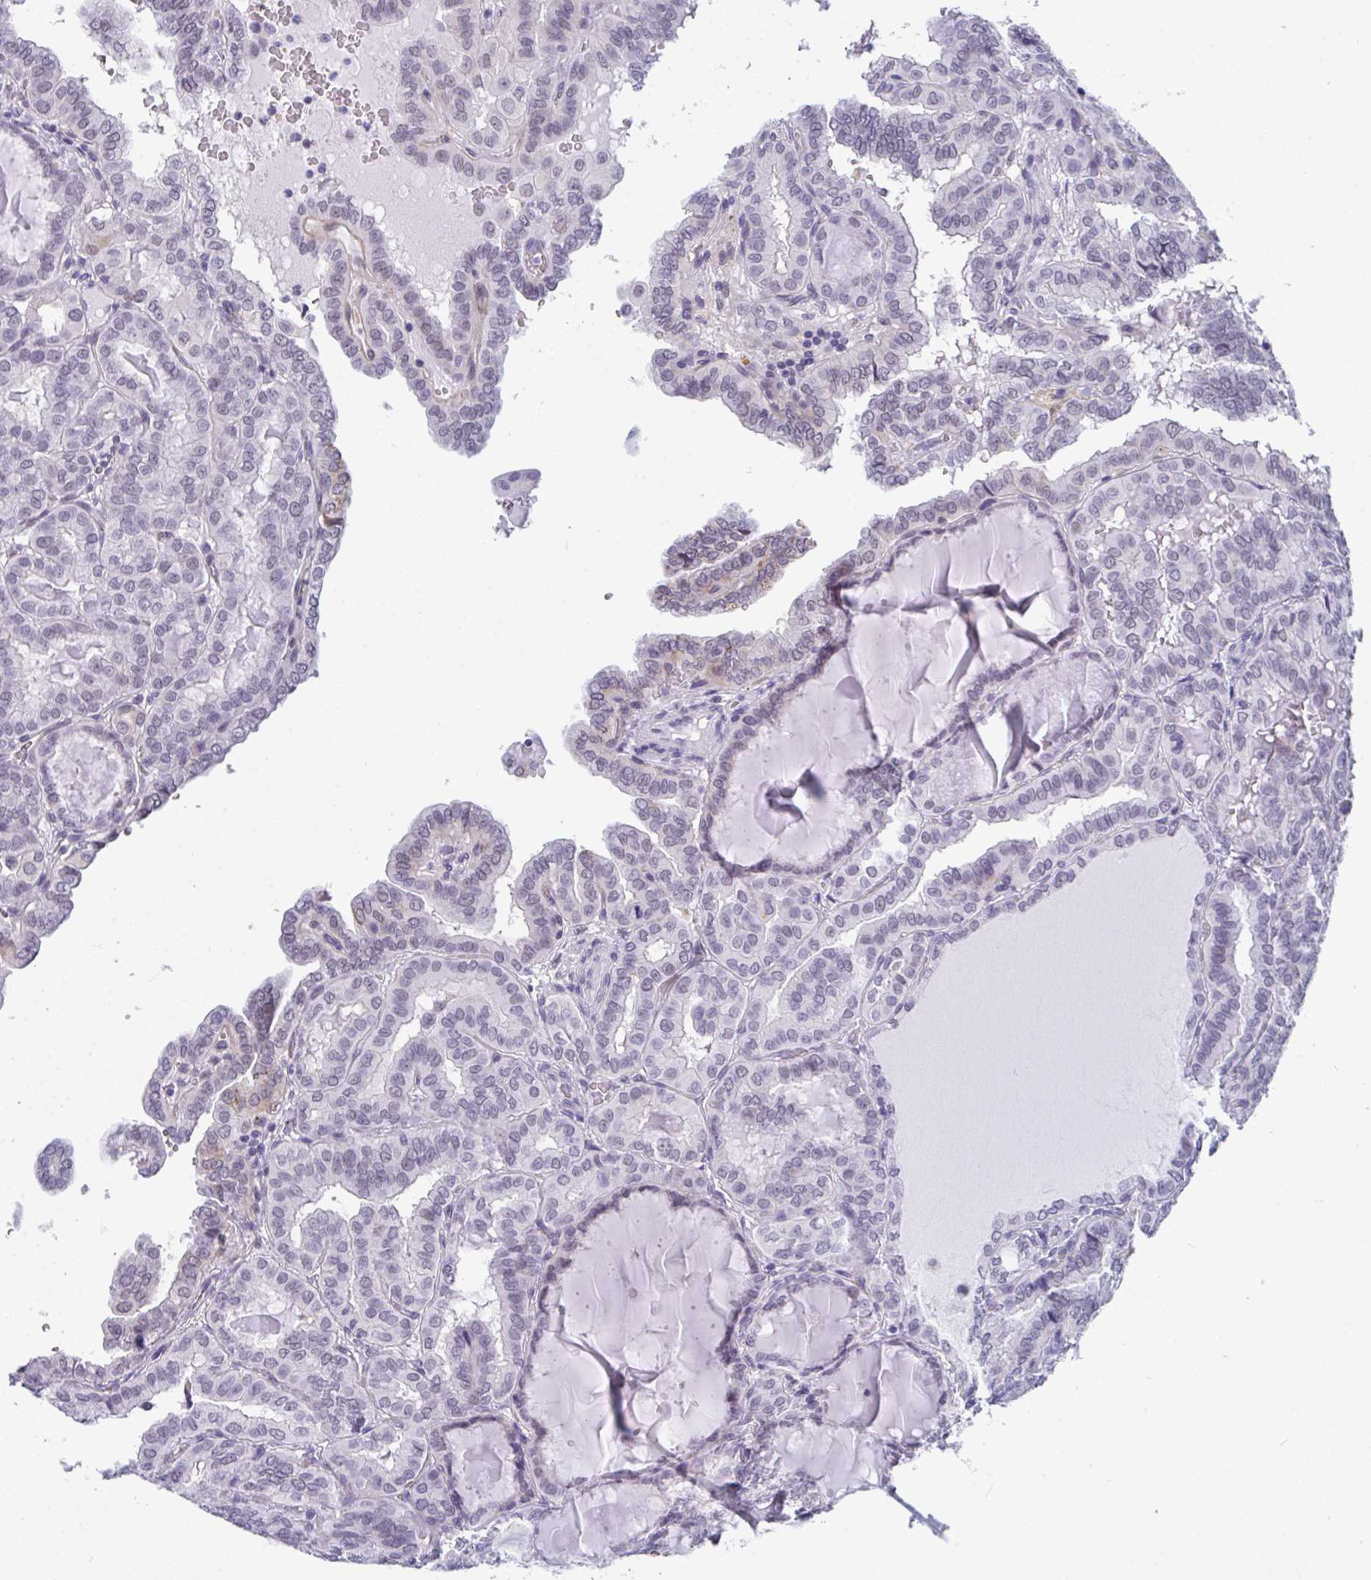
{"staining": {"intensity": "weak", "quantity": "<25%", "location": "nuclear"}, "tissue": "thyroid cancer", "cell_type": "Tumor cells", "image_type": "cancer", "snomed": [{"axis": "morphology", "description": "Papillary adenocarcinoma, NOS"}, {"axis": "topography", "description": "Thyroid gland"}], "caption": "Immunohistochemistry (IHC) of papillary adenocarcinoma (thyroid) displays no expression in tumor cells.", "gene": "CDK13", "patient": {"sex": "female", "age": 46}}